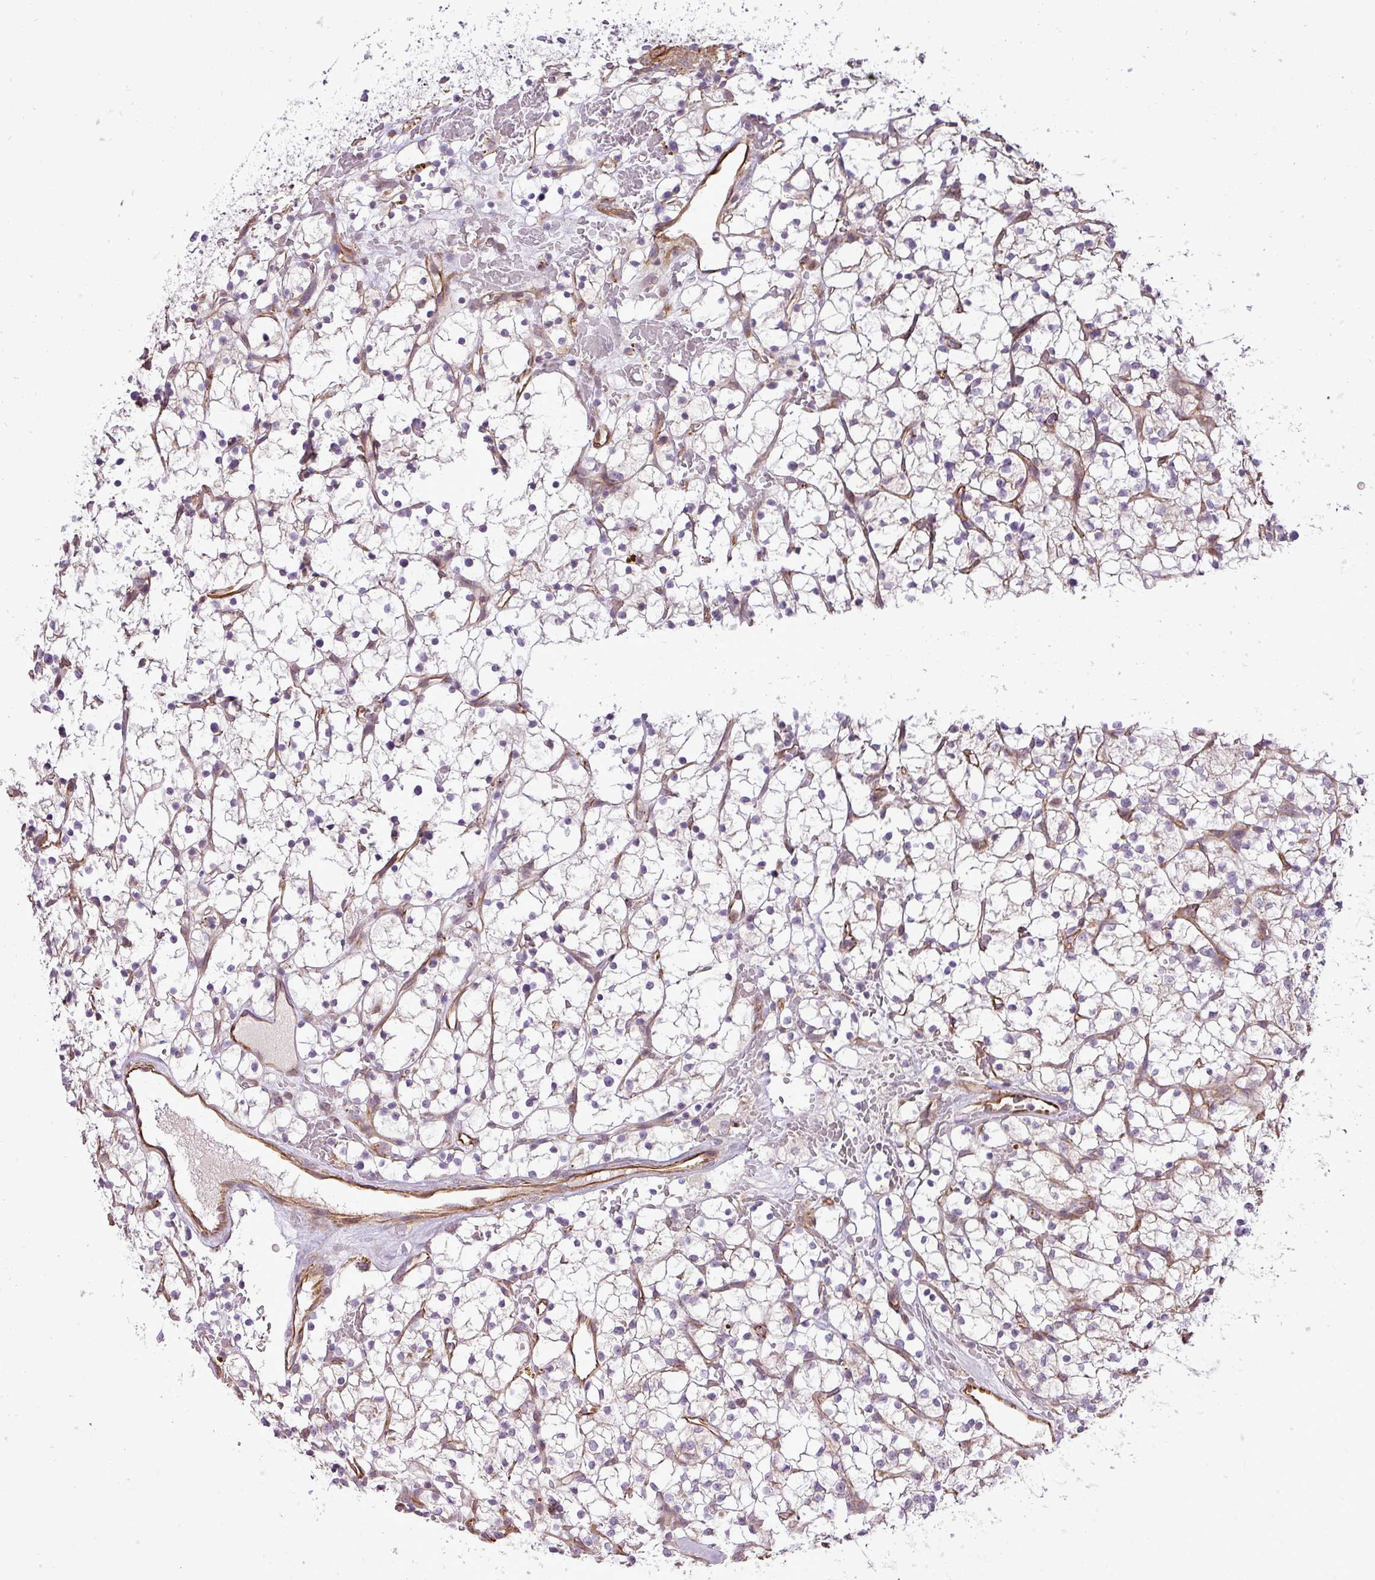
{"staining": {"intensity": "negative", "quantity": "none", "location": "none"}, "tissue": "renal cancer", "cell_type": "Tumor cells", "image_type": "cancer", "snomed": [{"axis": "morphology", "description": "Adenocarcinoma, NOS"}, {"axis": "topography", "description": "Kidney"}], "caption": "Immunohistochemical staining of human renal cancer (adenocarcinoma) demonstrates no significant expression in tumor cells.", "gene": "PDRG1", "patient": {"sex": "female", "age": 64}}